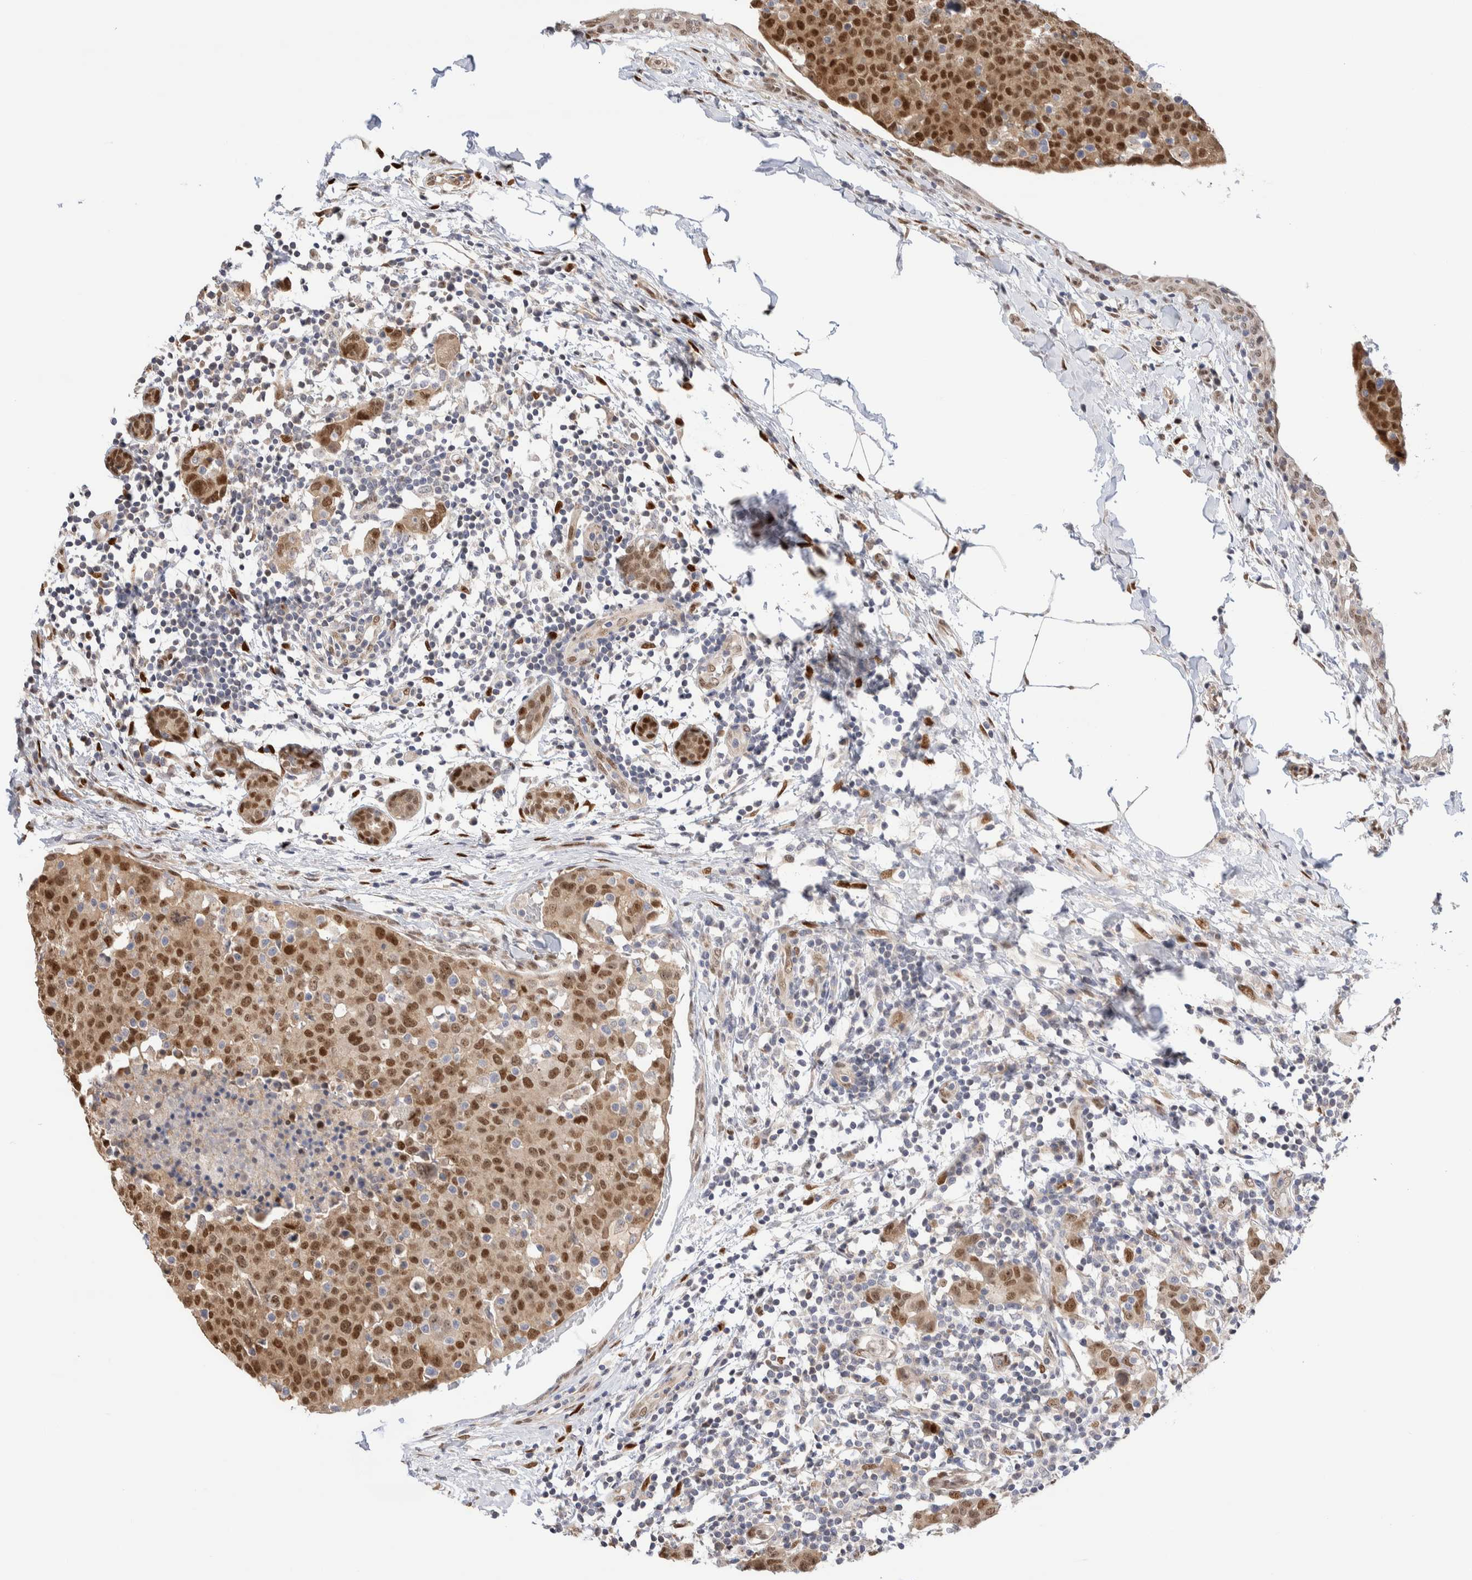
{"staining": {"intensity": "moderate", "quantity": ">75%", "location": "cytoplasmic/membranous,nuclear"}, "tissue": "breast cancer", "cell_type": "Tumor cells", "image_type": "cancer", "snomed": [{"axis": "morphology", "description": "Normal tissue, NOS"}, {"axis": "morphology", "description": "Duct carcinoma"}, {"axis": "topography", "description": "Breast"}], "caption": "The micrograph exhibits a brown stain indicating the presence of a protein in the cytoplasmic/membranous and nuclear of tumor cells in breast cancer (intraductal carcinoma).", "gene": "NSMAF", "patient": {"sex": "female", "age": 37}}